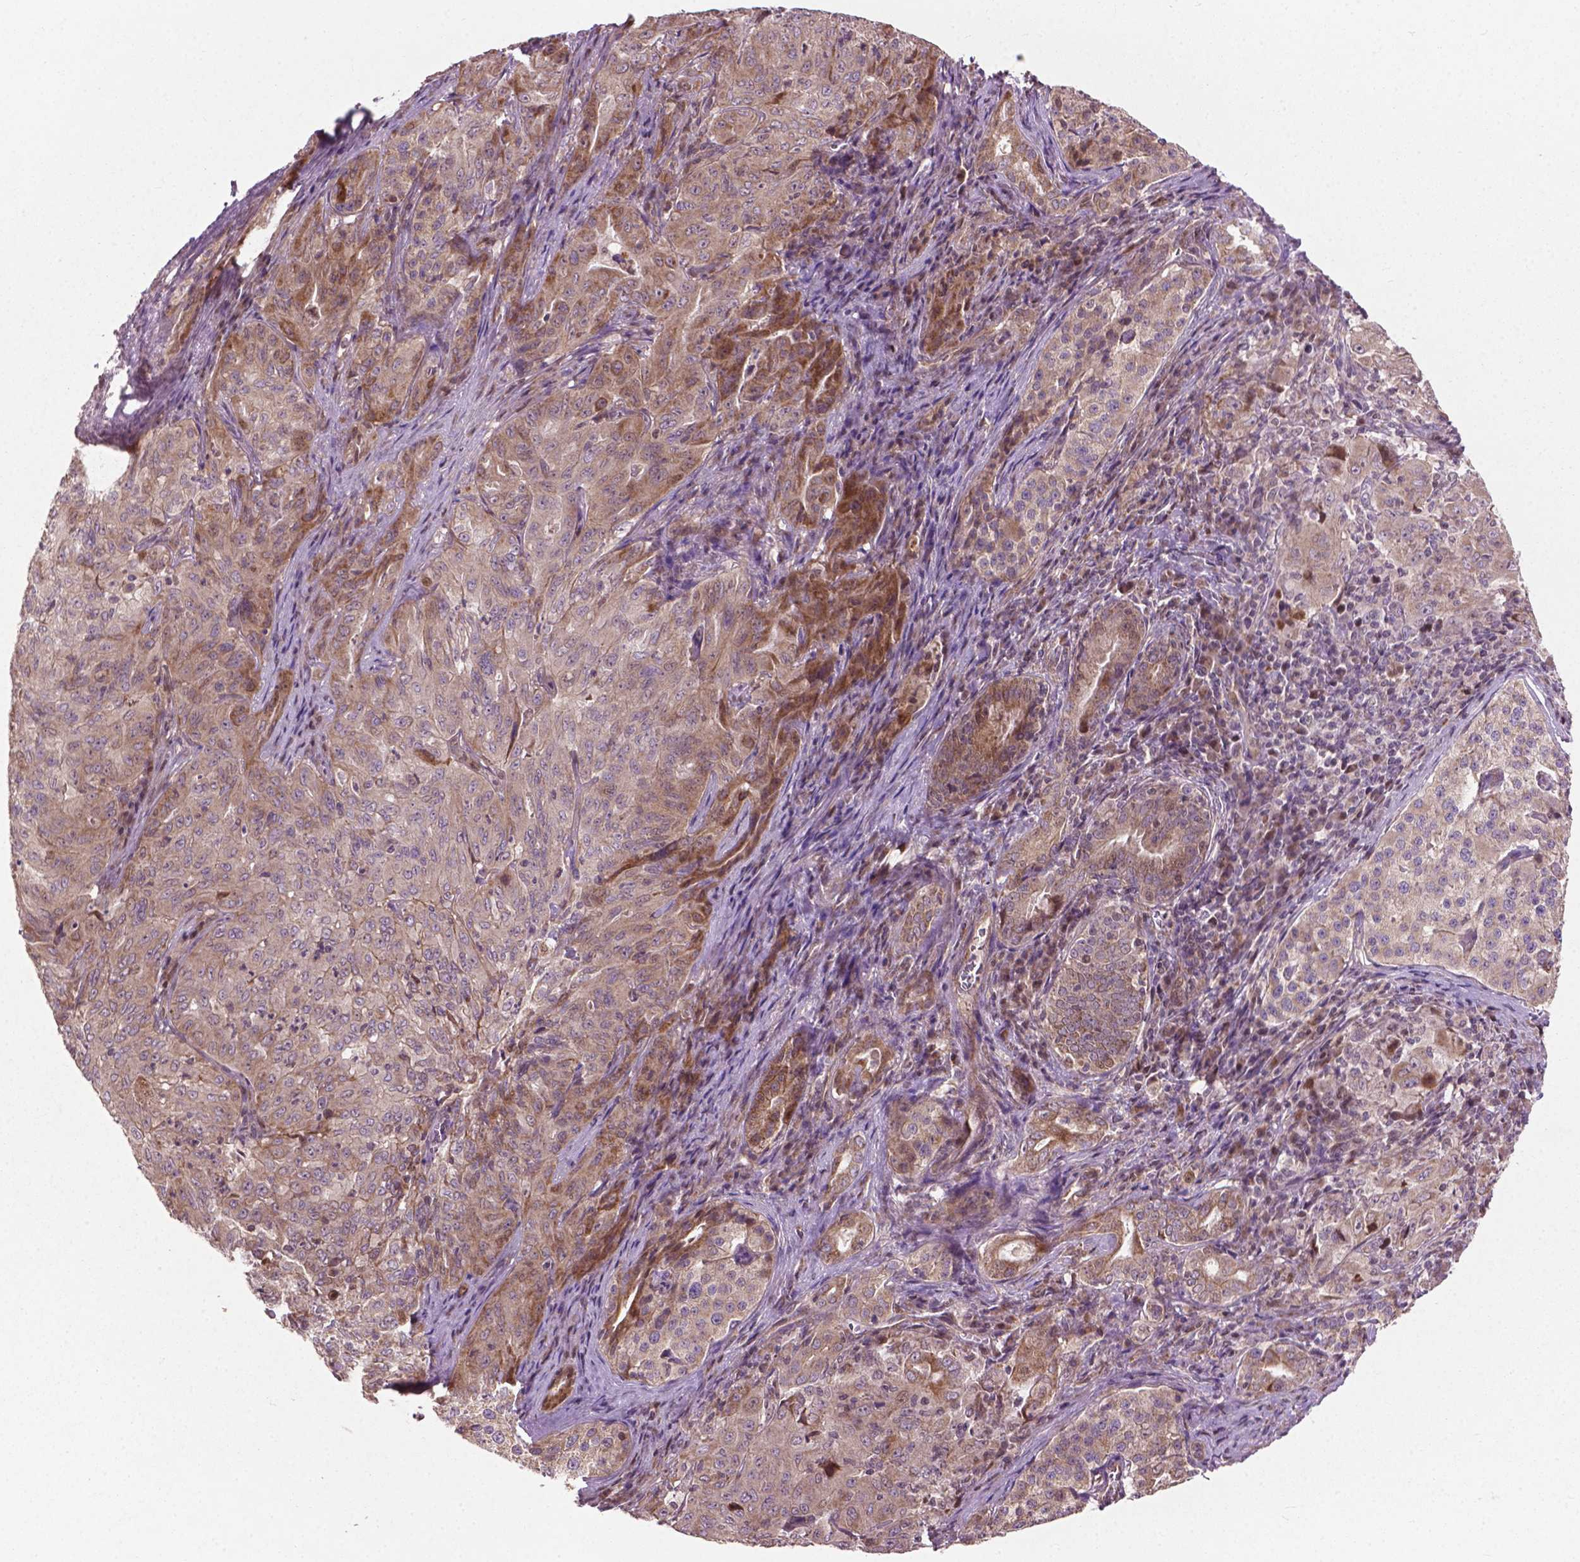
{"staining": {"intensity": "moderate", "quantity": "25%-75%", "location": "cytoplasmic/membranous"}, "tissue": "pancreatic cancer", "cell_type": "Tumor cells", "image_type": "cancer", "snomed": [{"axis": "morphology", "description": "Adenocarcinoma, NOS"}, {"axis": "topography", "description": "Pancreas"}], "caption": "Immunohistochemical staining of adenocarcinoma (pancreatic) reveals medium levels of moderate cytoplasmic/membranous protein expression in approximately 25%-75% of tumor cells.", "gene": "B3GALNT2", "patient": {"sex": "male", "age": 63}}